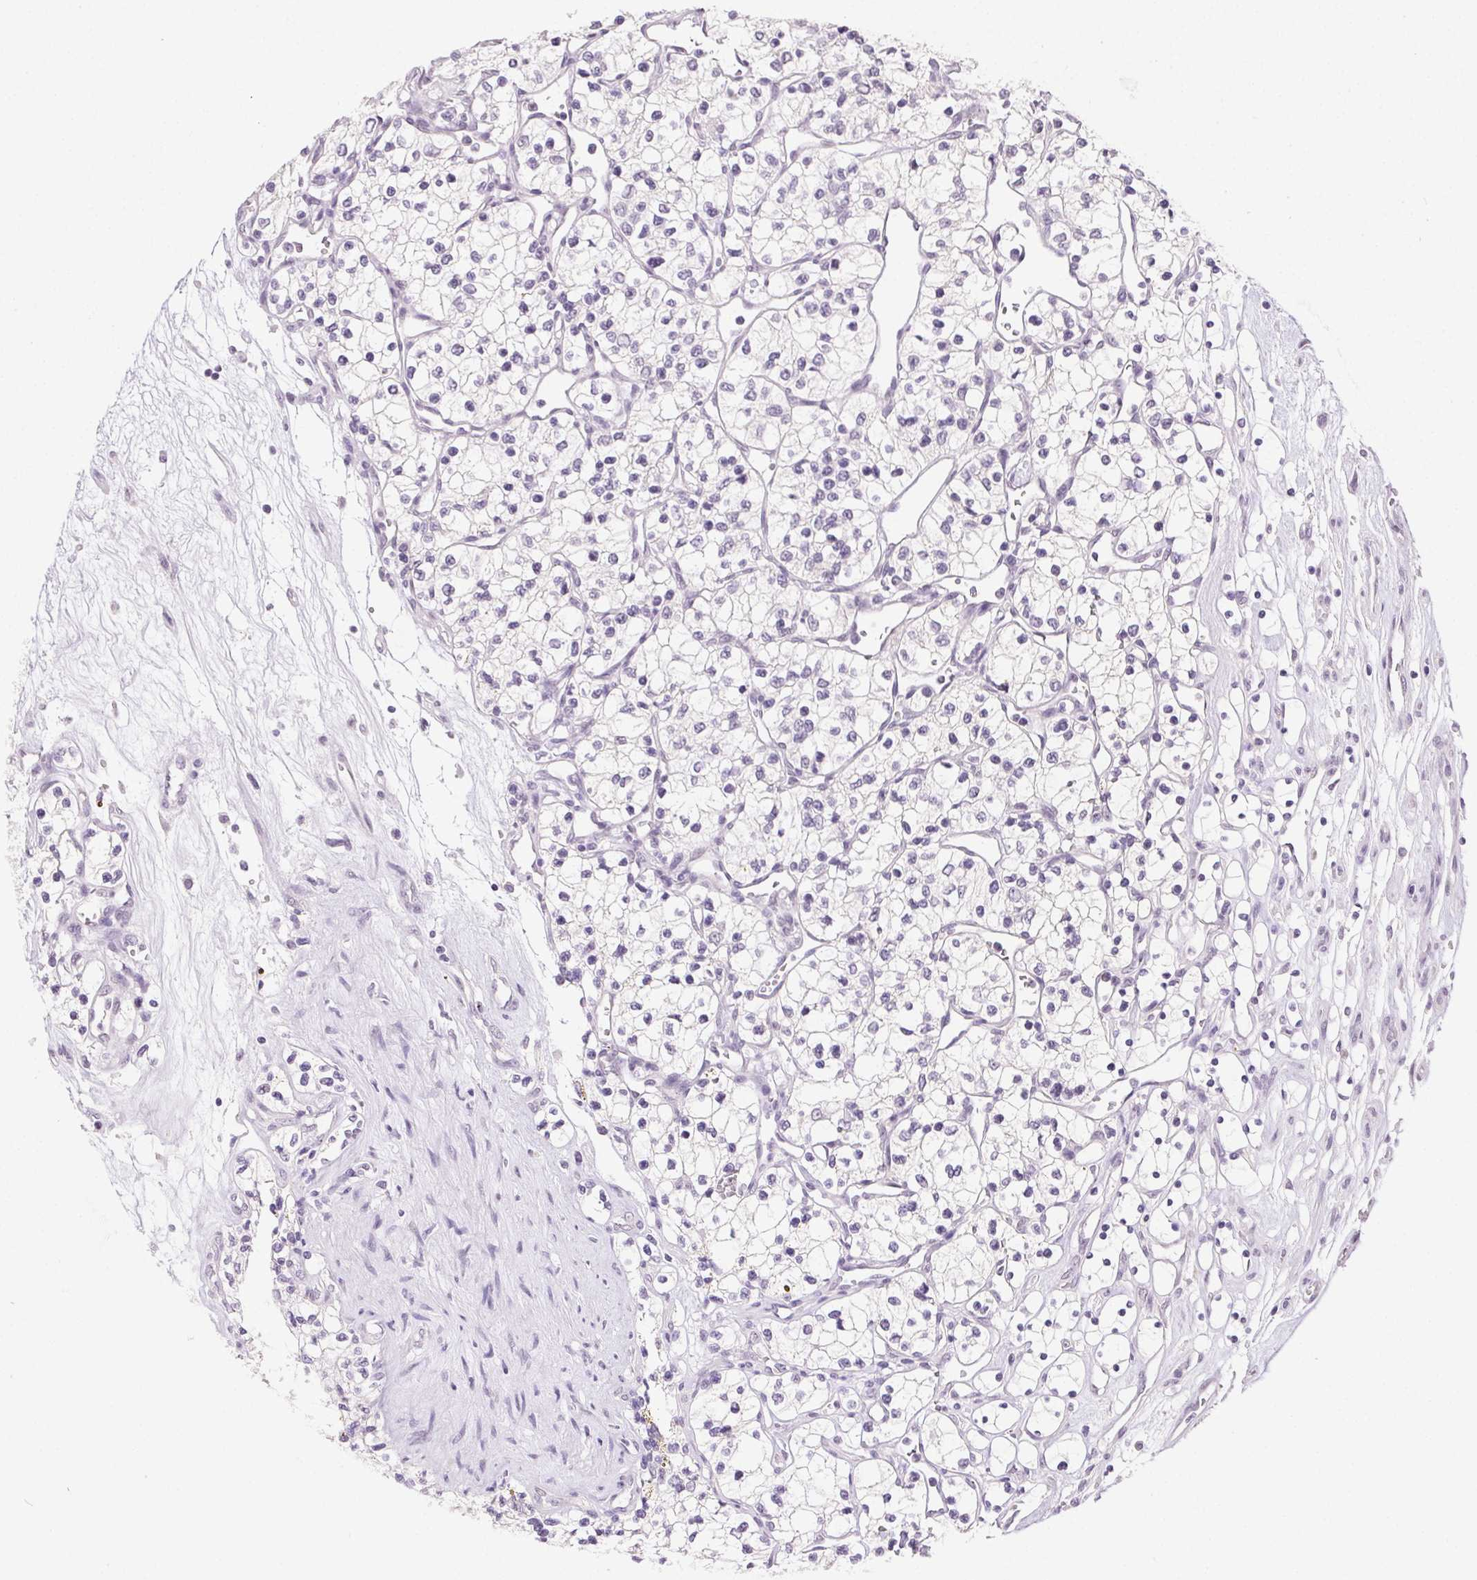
{"staining": {"intensity": "negative", "quantity": "none", "location": "none"}, "tissue": "renal cancer", "cell_type": "Tumor cells", "image_type": "cancer", "snomed": [{"axis": "morphology", "description": "Adenocarcinoma, NOS"}, {"axis": "topography", "description": "Kidney"}], "caption": "The image demonstrates no staining of tumor cells in renal cancer (adenocarcinoma). The staining is performed using DAB (3,3'-diaminobenzidine) brown chromogen with nuclei counter-stained in using hematoxylin.", "gene": "CLDN10", "patient": {"sex": "female", "age": 69}}